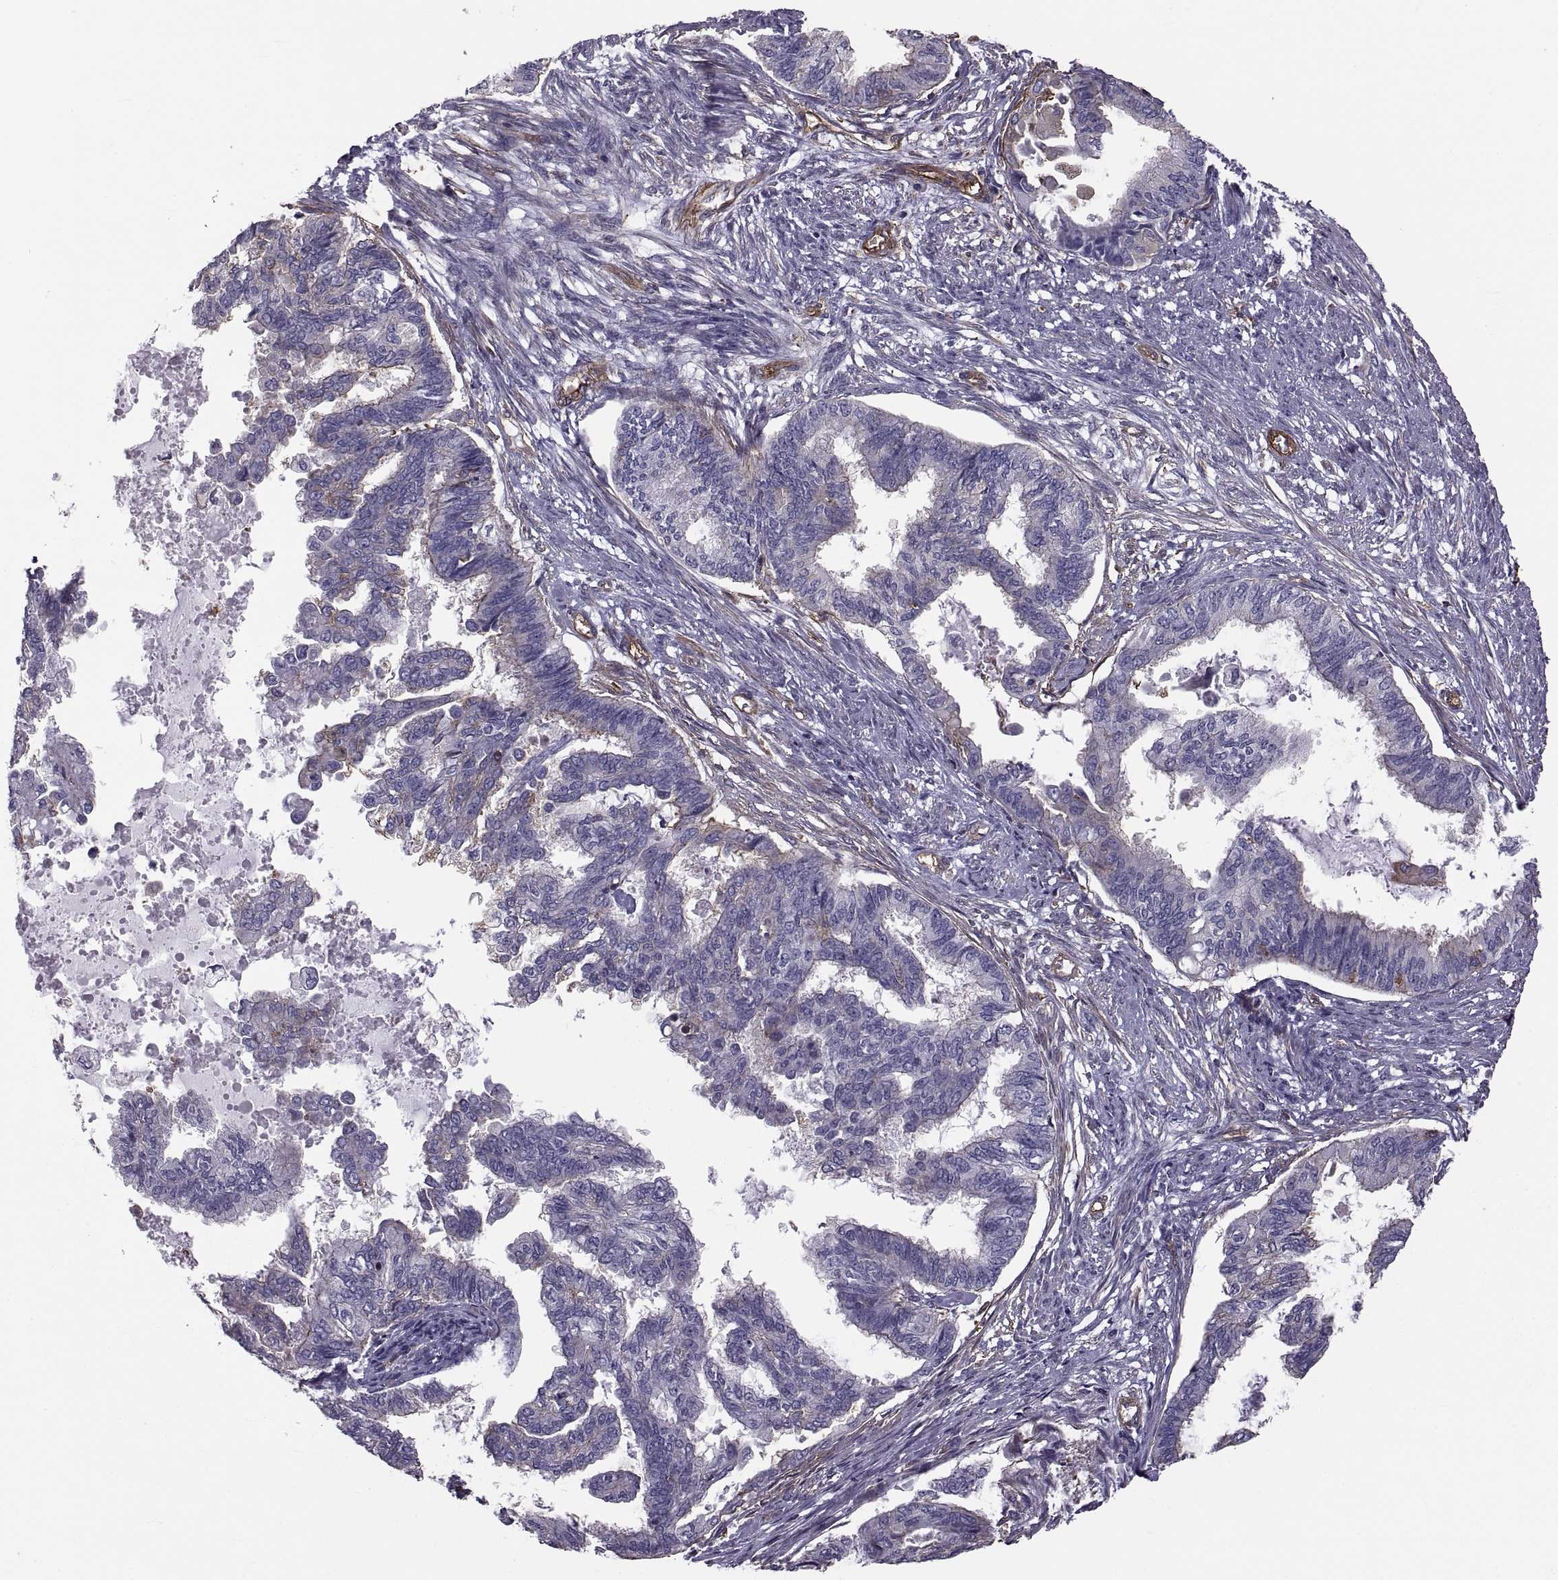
{"staining": {"intensity": "negative", "quantity": "none", "location": "none"}, "tissue": "endometrial cancer", "cell_type": "Tumor cells", "image_type": "cancer", "snomed": [{"axis": "morphology", "description": "Adenocarcinoma, NOS"}, {"axis": "topography", "description": "Endometrium"}], "caption": "A histopathology image of endometrial adenocarcinoma stained for a protein shows no brown staining in tumor cells.", "gene": "MYH9", "patient": {"sex": "female", "age": 86}}